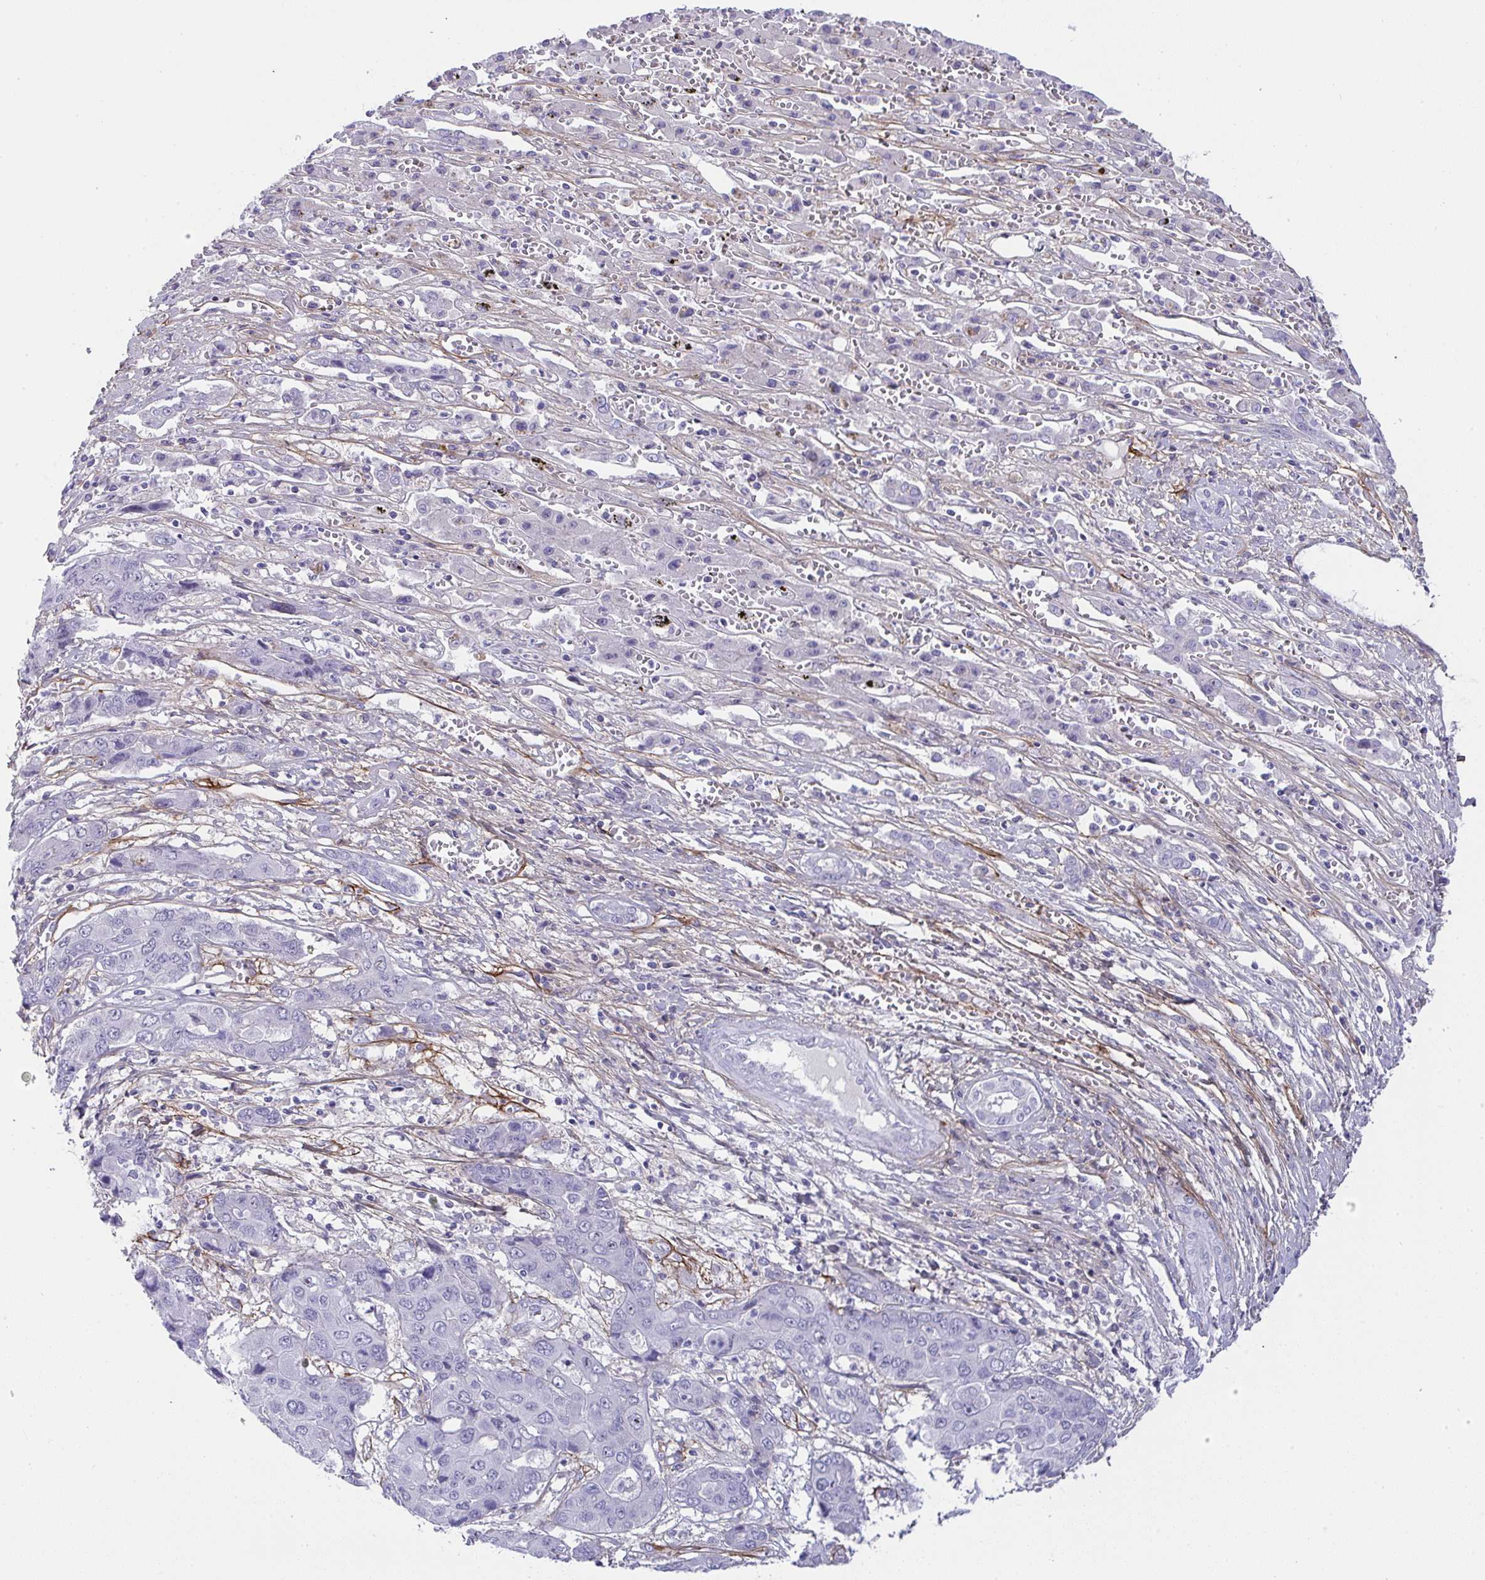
{"staining": {"intensity": "negative", "quantity": "none", "location": "none"}, "tissue": "liver cancer", "cell_type": "Tumor cells", "image_type": "cancer", "snomed": [{"axis": "morphology", "description": "Cholangiocarcinoma"}, {"axis": "topography", "description": "Liver"}], "caption": "Image shows no protein positivity in tumor cells of liver cholangiocarcinoma tissue.", "gene": "LHFPL6", "patient": {"sex": "male", "age": 67}}